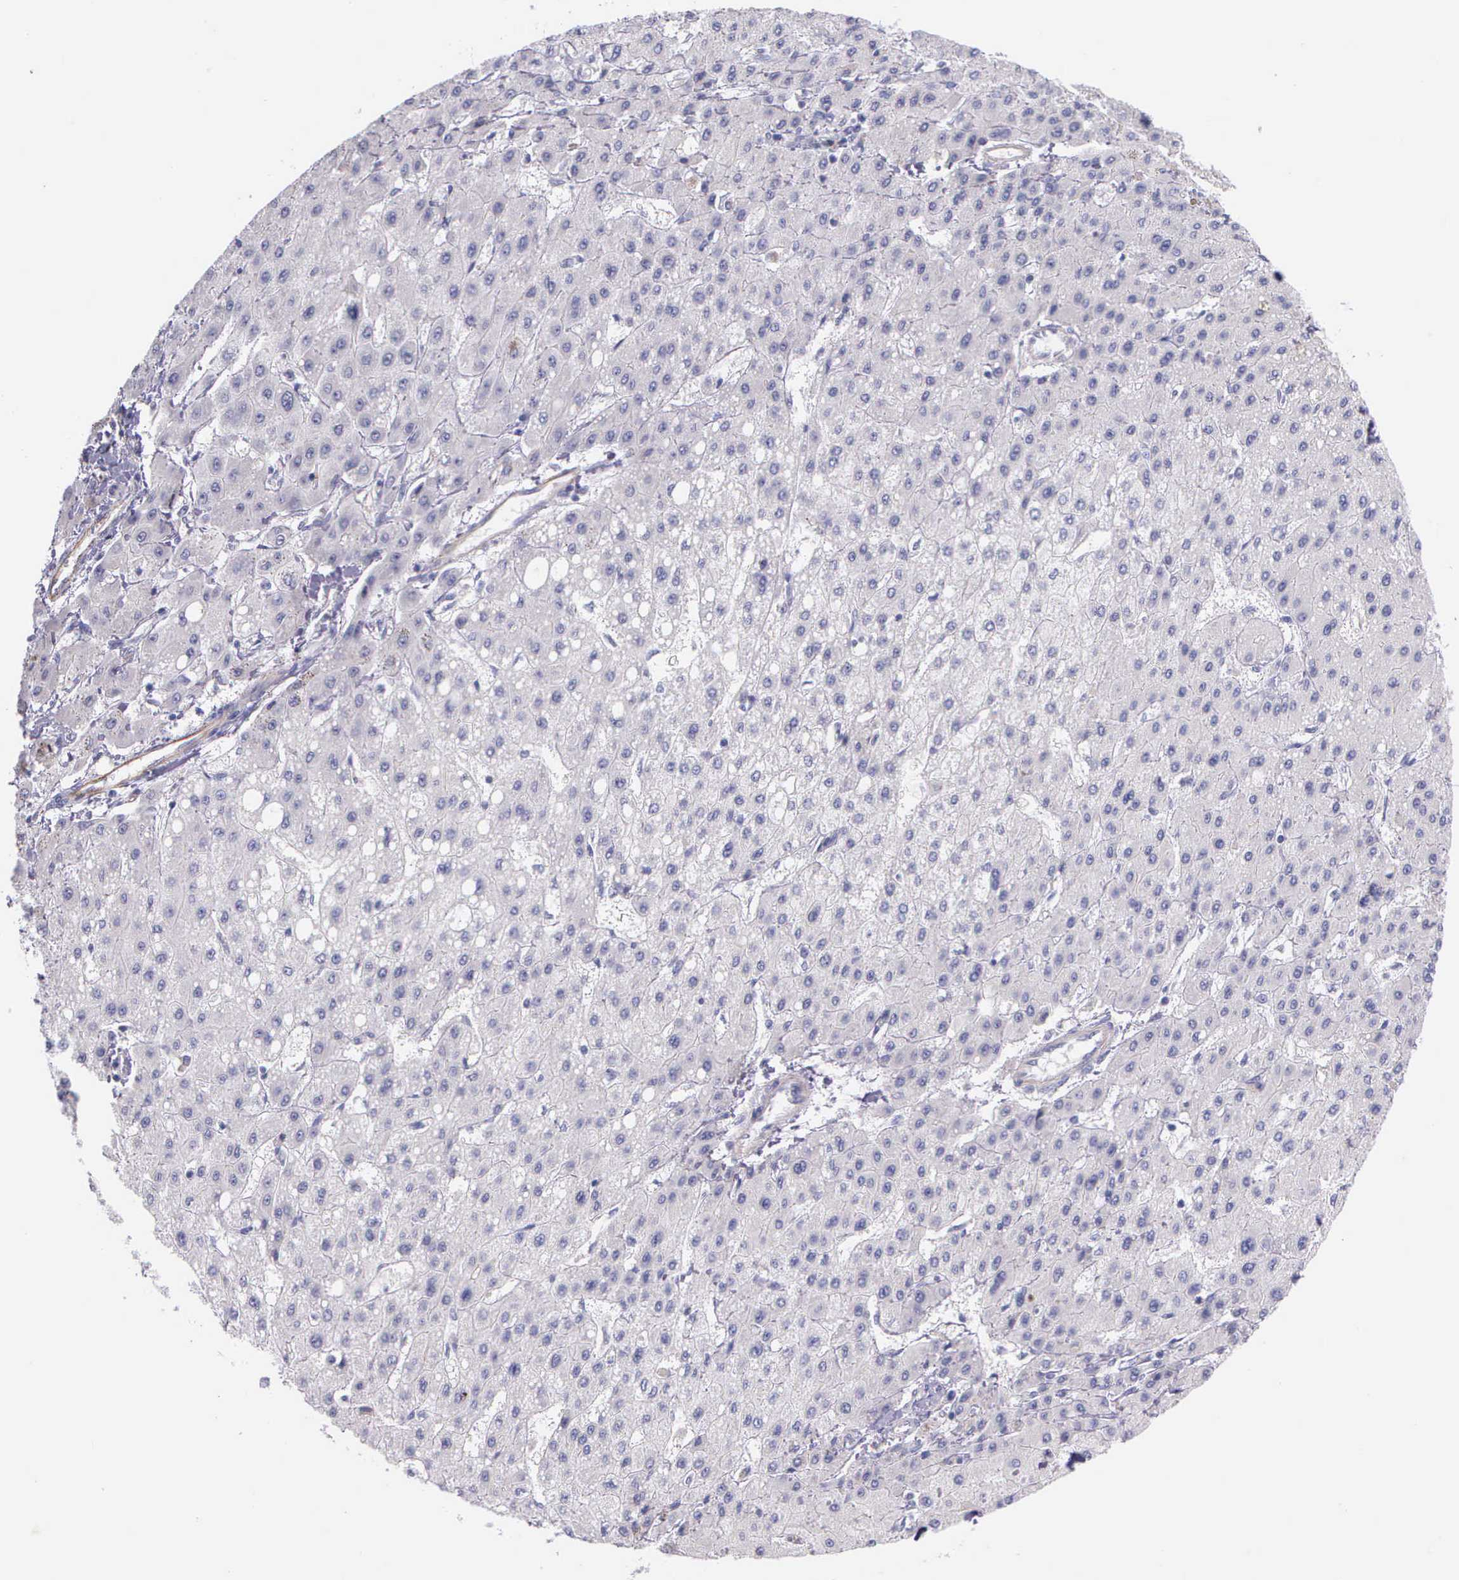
{"staining": {"intensity": "negative", "quantity": "none", "location": "none"}, "tissue": "liver cancer", "cell_type": "Tumor cells", "image_type": "cancer", "snomed": [{"axis": "morphology", "description": "Carcinoma, Hepatocellular, NOS"}, {"axis": "topography", "description": "Liver"}], "caption": "High power microscopy photomicrograph of an IHC histopathology image of liver cancer, revealing no significant expression in tumor cells.", "gene": "THSD7A", "patient": {"sex": "female", "age": 52}}